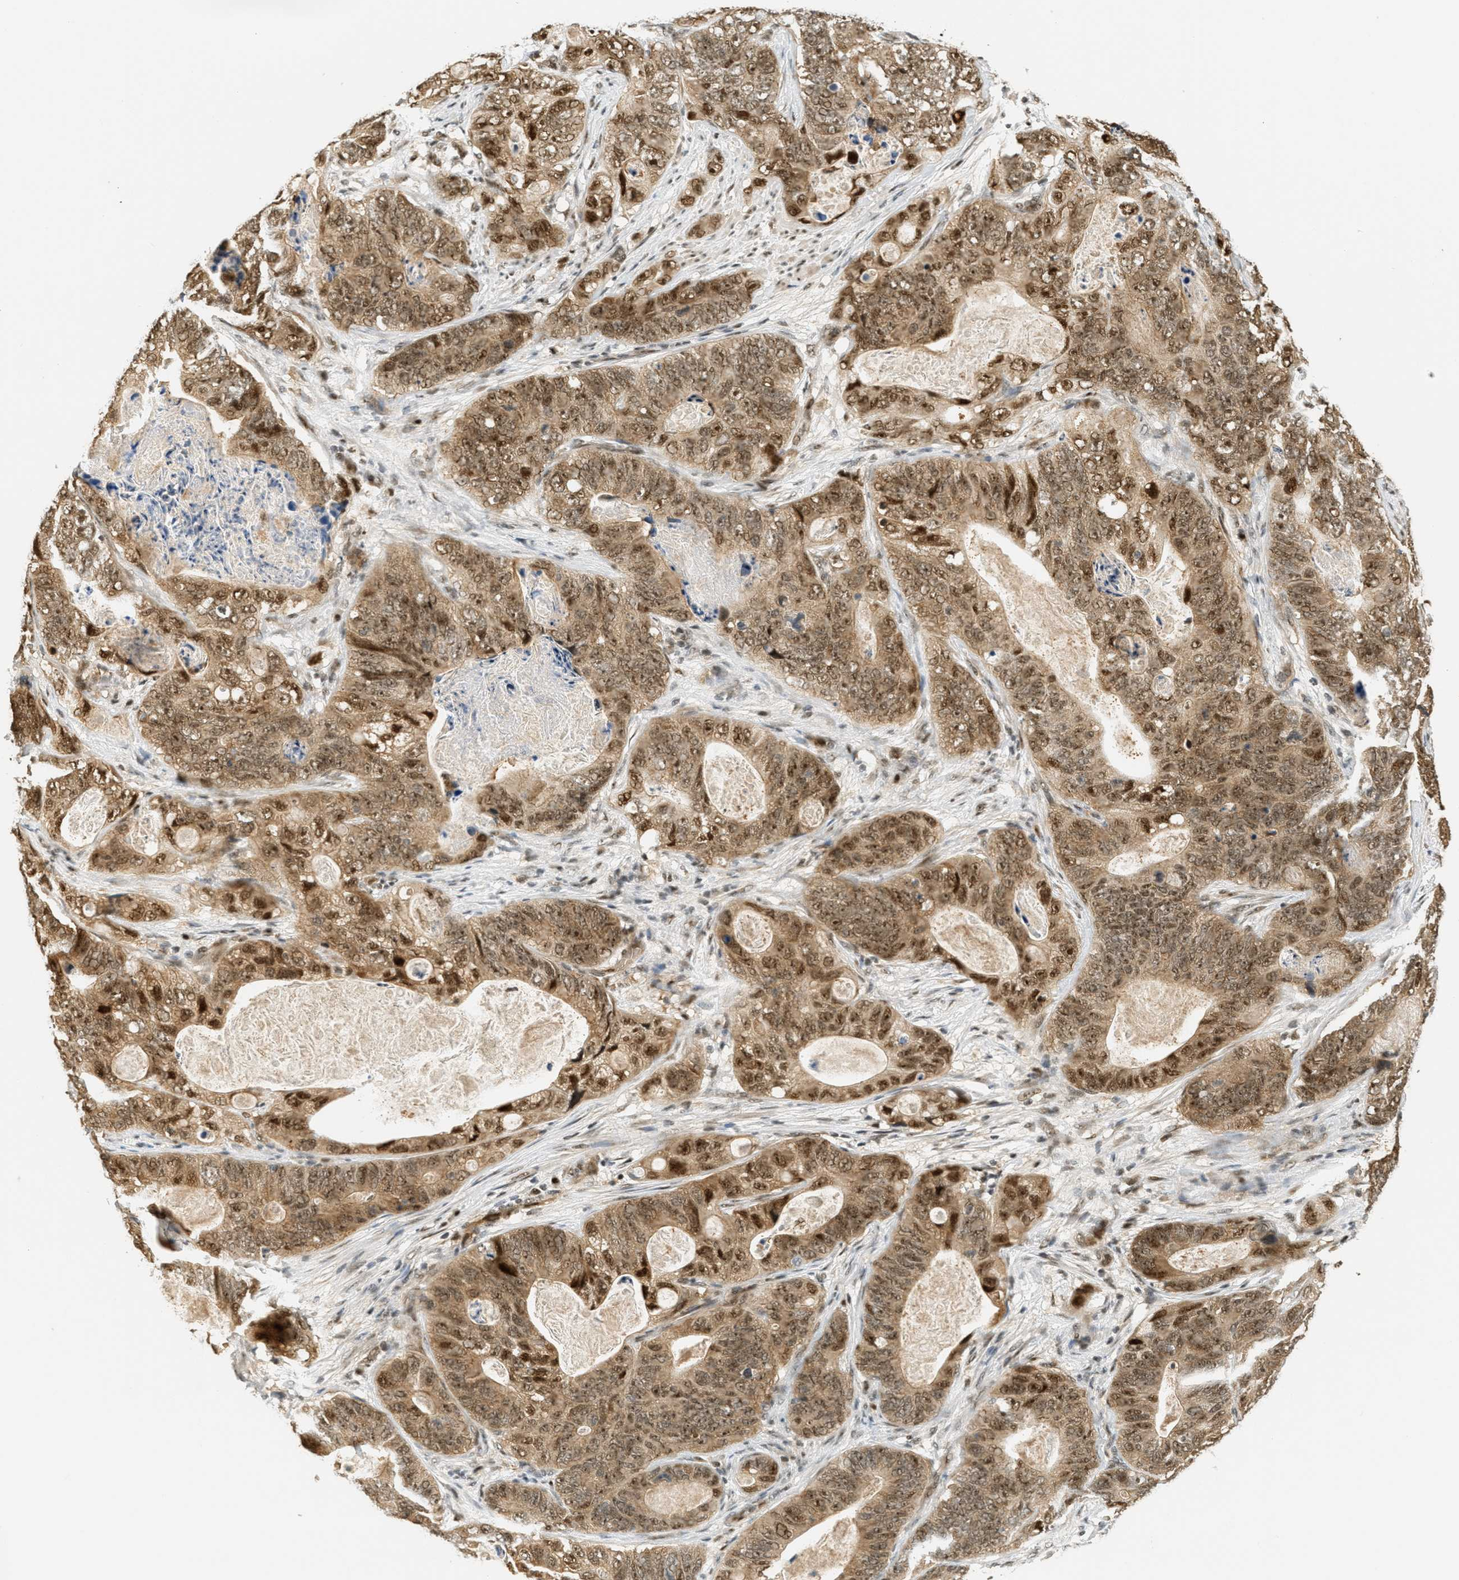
{"staining": {"intensity": "moderate", "quantity": ">75%", "location": "cytoplasmic/membranous,nuclear"}, "tissue": "stomach cancer", "cell_type": "Tumor cells", "image_type": "cancer", "snomed": [{"axis": "morphology", "description": "Adenocarcinoma, NOS"}, {"axis": "topography", "description": "Stomach"}], "caption": "An IHC histopathology image of tumor tissue is shown. Protein staining in brown labels moderate cytoplasmic/membranous and nuclear positivity in stomach adenocarcinoma within tumor cells. The protein of interest is shown in brown color, while the nuclei are stained blue.", "gene": "FOXM1", "patient": {"sex": "female", "age": 89}}